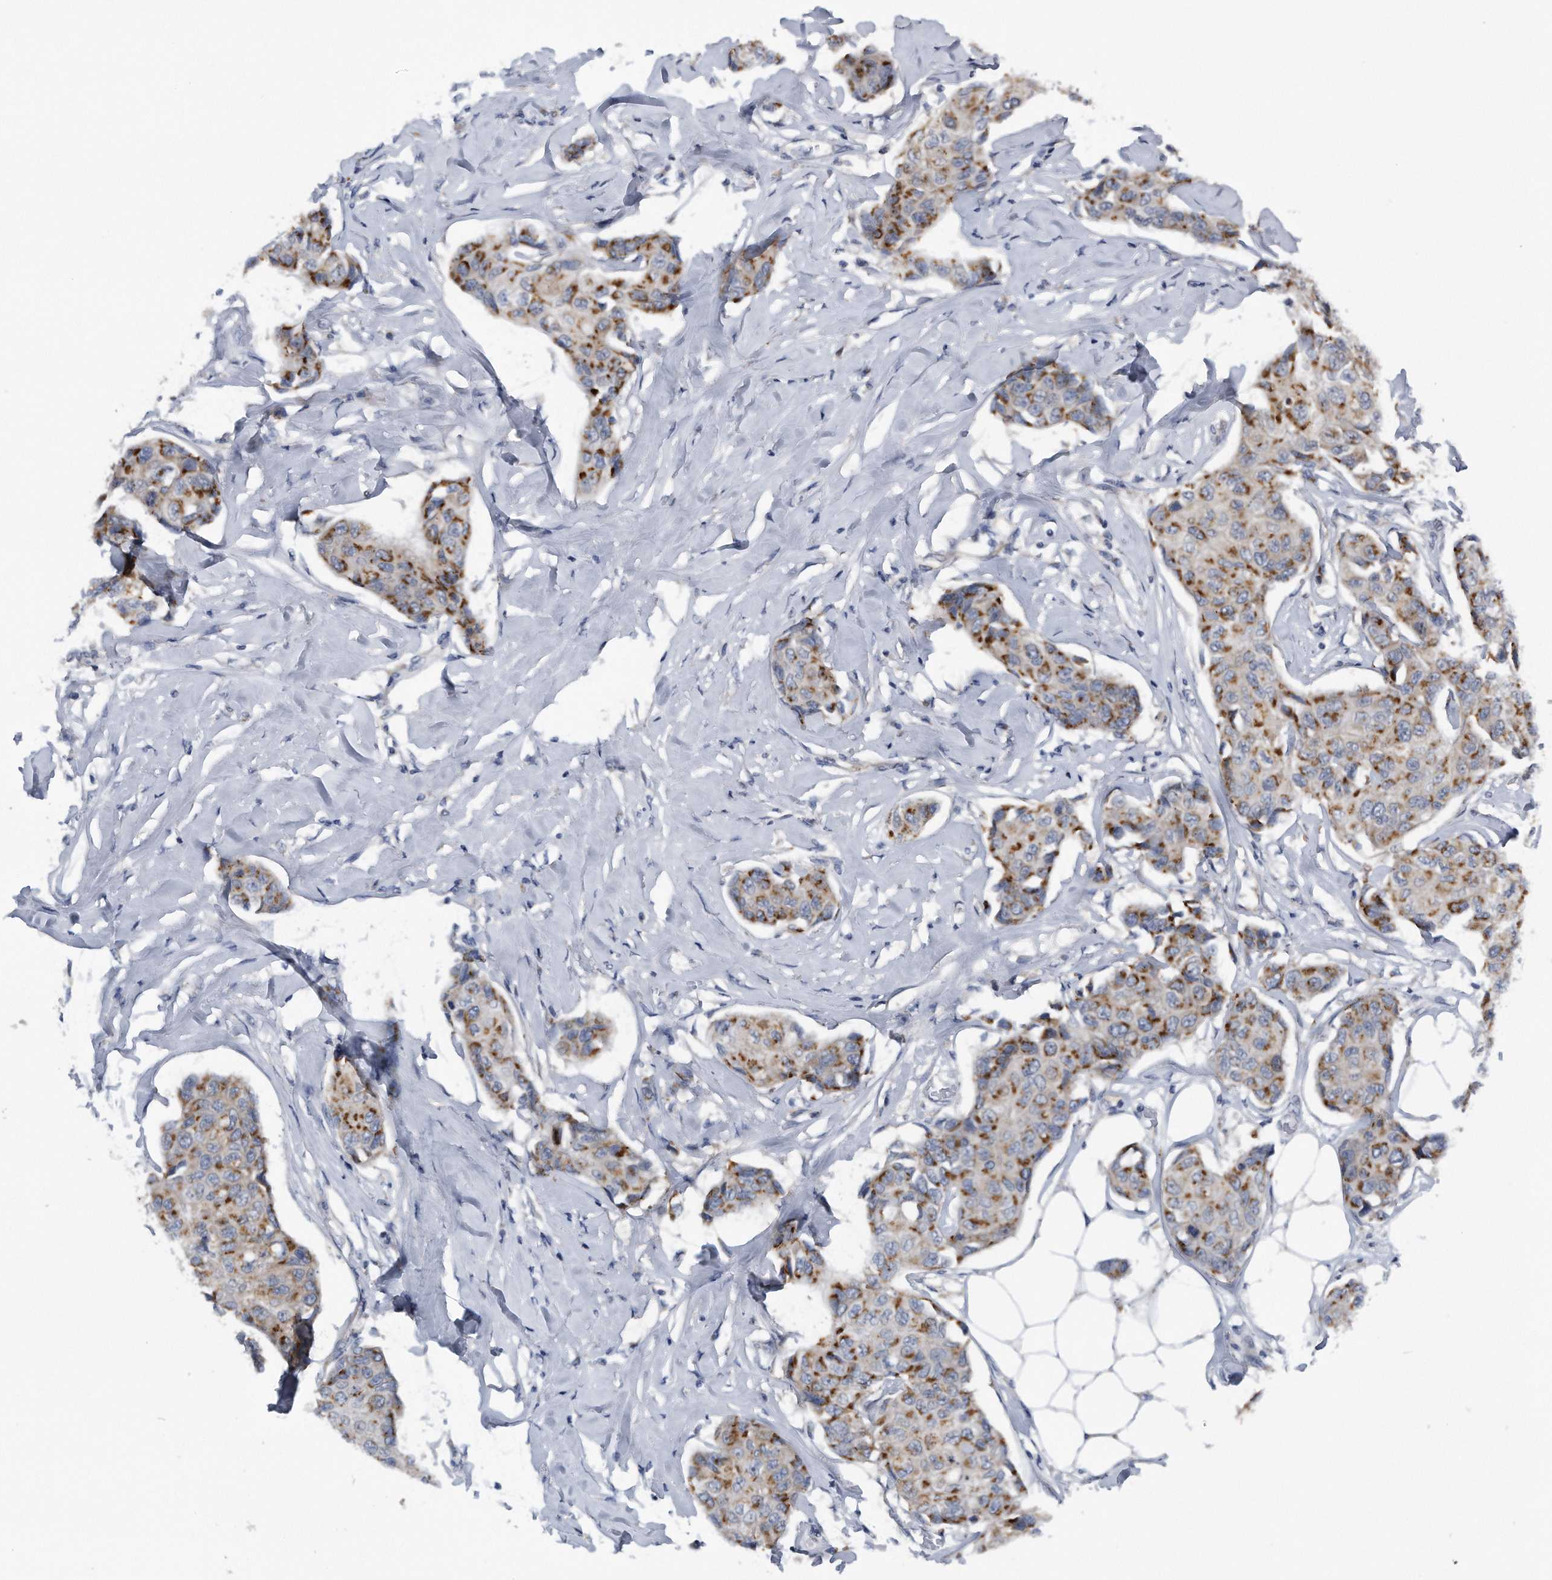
{"staining": {"intensity": "moderate", "quantity": ">75%", "location": "cytoplasmic/membranous"}, "tissue": "breast cancer", "cell_type": "Tumor cells", "image_type": "cancer", "snomed": [{"axis": "morphology", "description": "Duct carcinoma"}, {"axis": "topography", "description": "Breast"}], "caption": "A high-resolution photomicrograph shows IHC staining of invasive ductal carcinoma (breast), which reveals moderate cytoplasmic/membranous positivity in approximately >75% of tumor cells.", "gene": "LYRM4", "patient": {"sex": "female", "age": 80}}